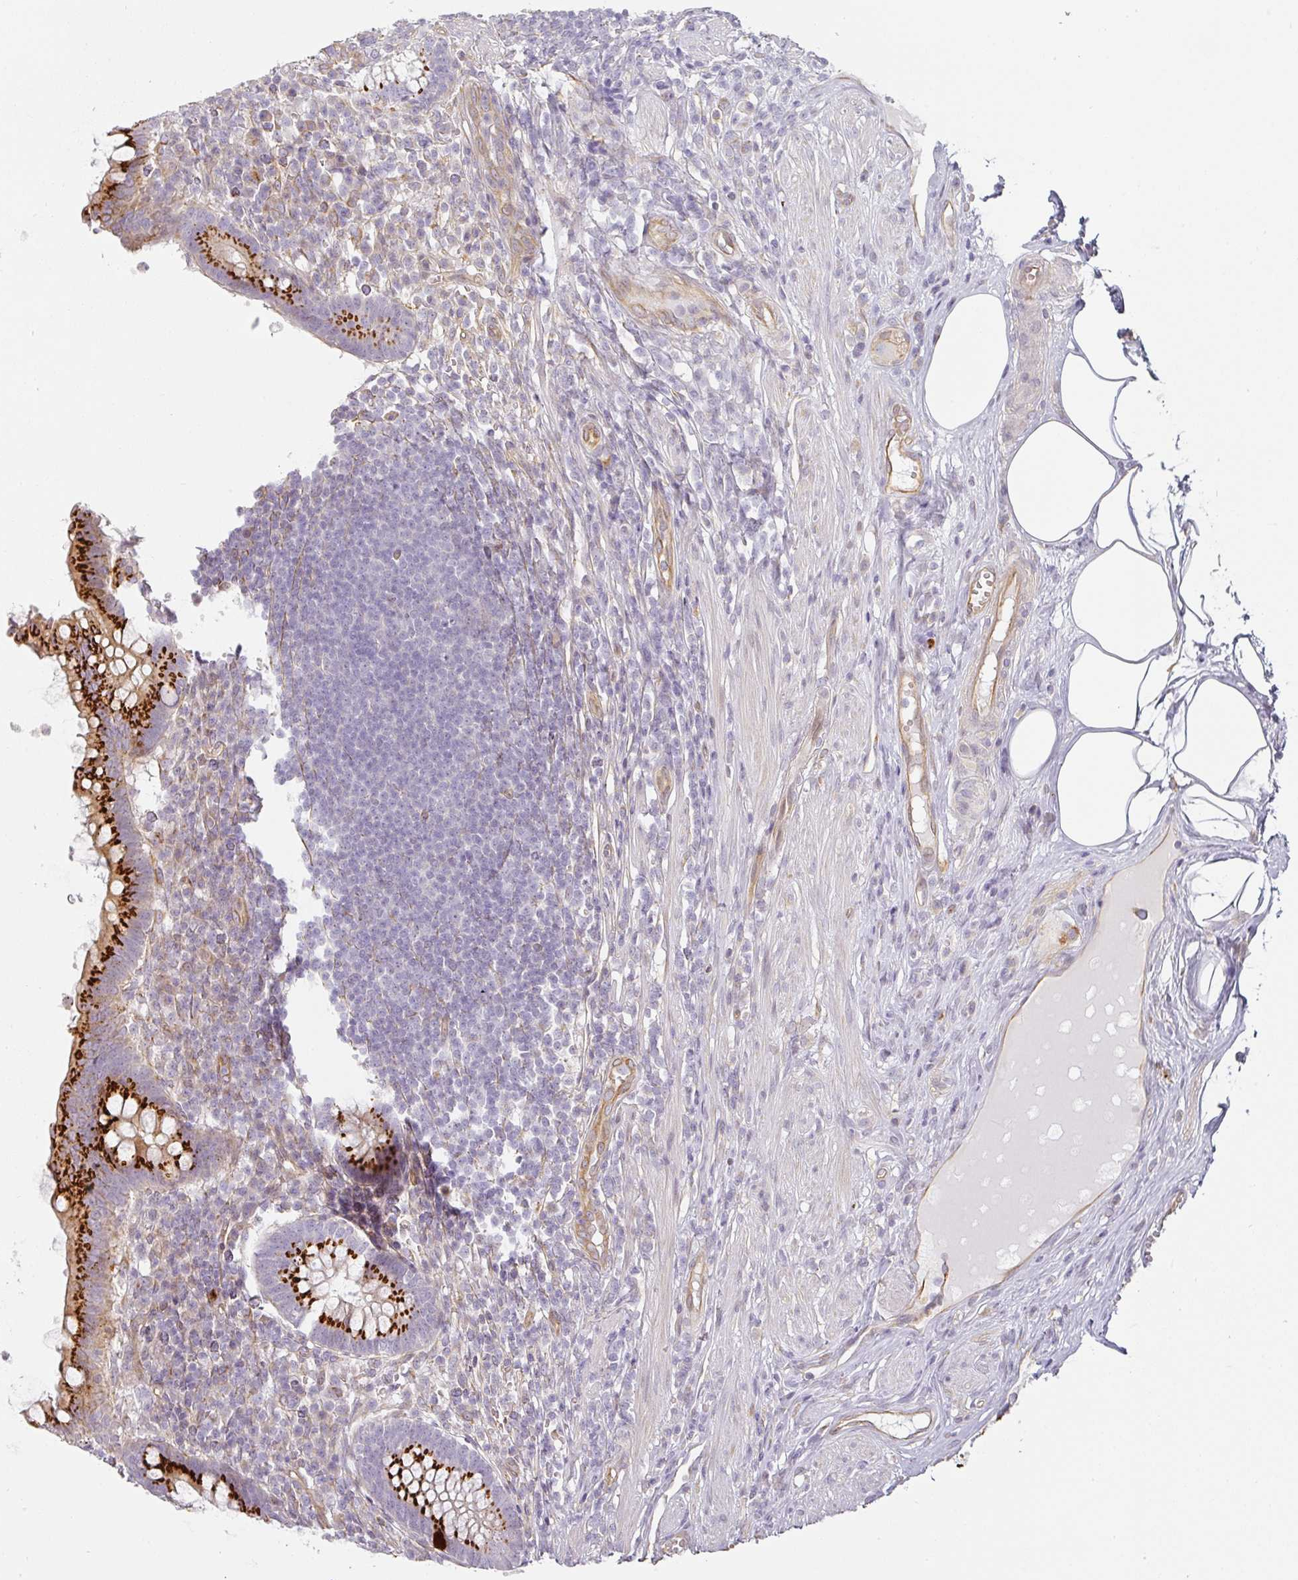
{"staining": {"intensity": "strong", "quantity": ">75%", "location": "cytoplasmic/membranous"}, "tissue": "appendix", "cell_type": "Glandular cells", "image_type": "normal", "snomed": [{"axis": "morphology", "description": "Normal tissue, NOS"}, {"axis": "topography", "description": "Appendix"}], "caption": "This histopathology image shows immunohistochemistry staining of normal human appendix, with high strong cytoplasmic/membranous staining in about >75% of glandular cells.", "gene": "ATP8B2", "patient": {"sex": "female", "age": 56}}